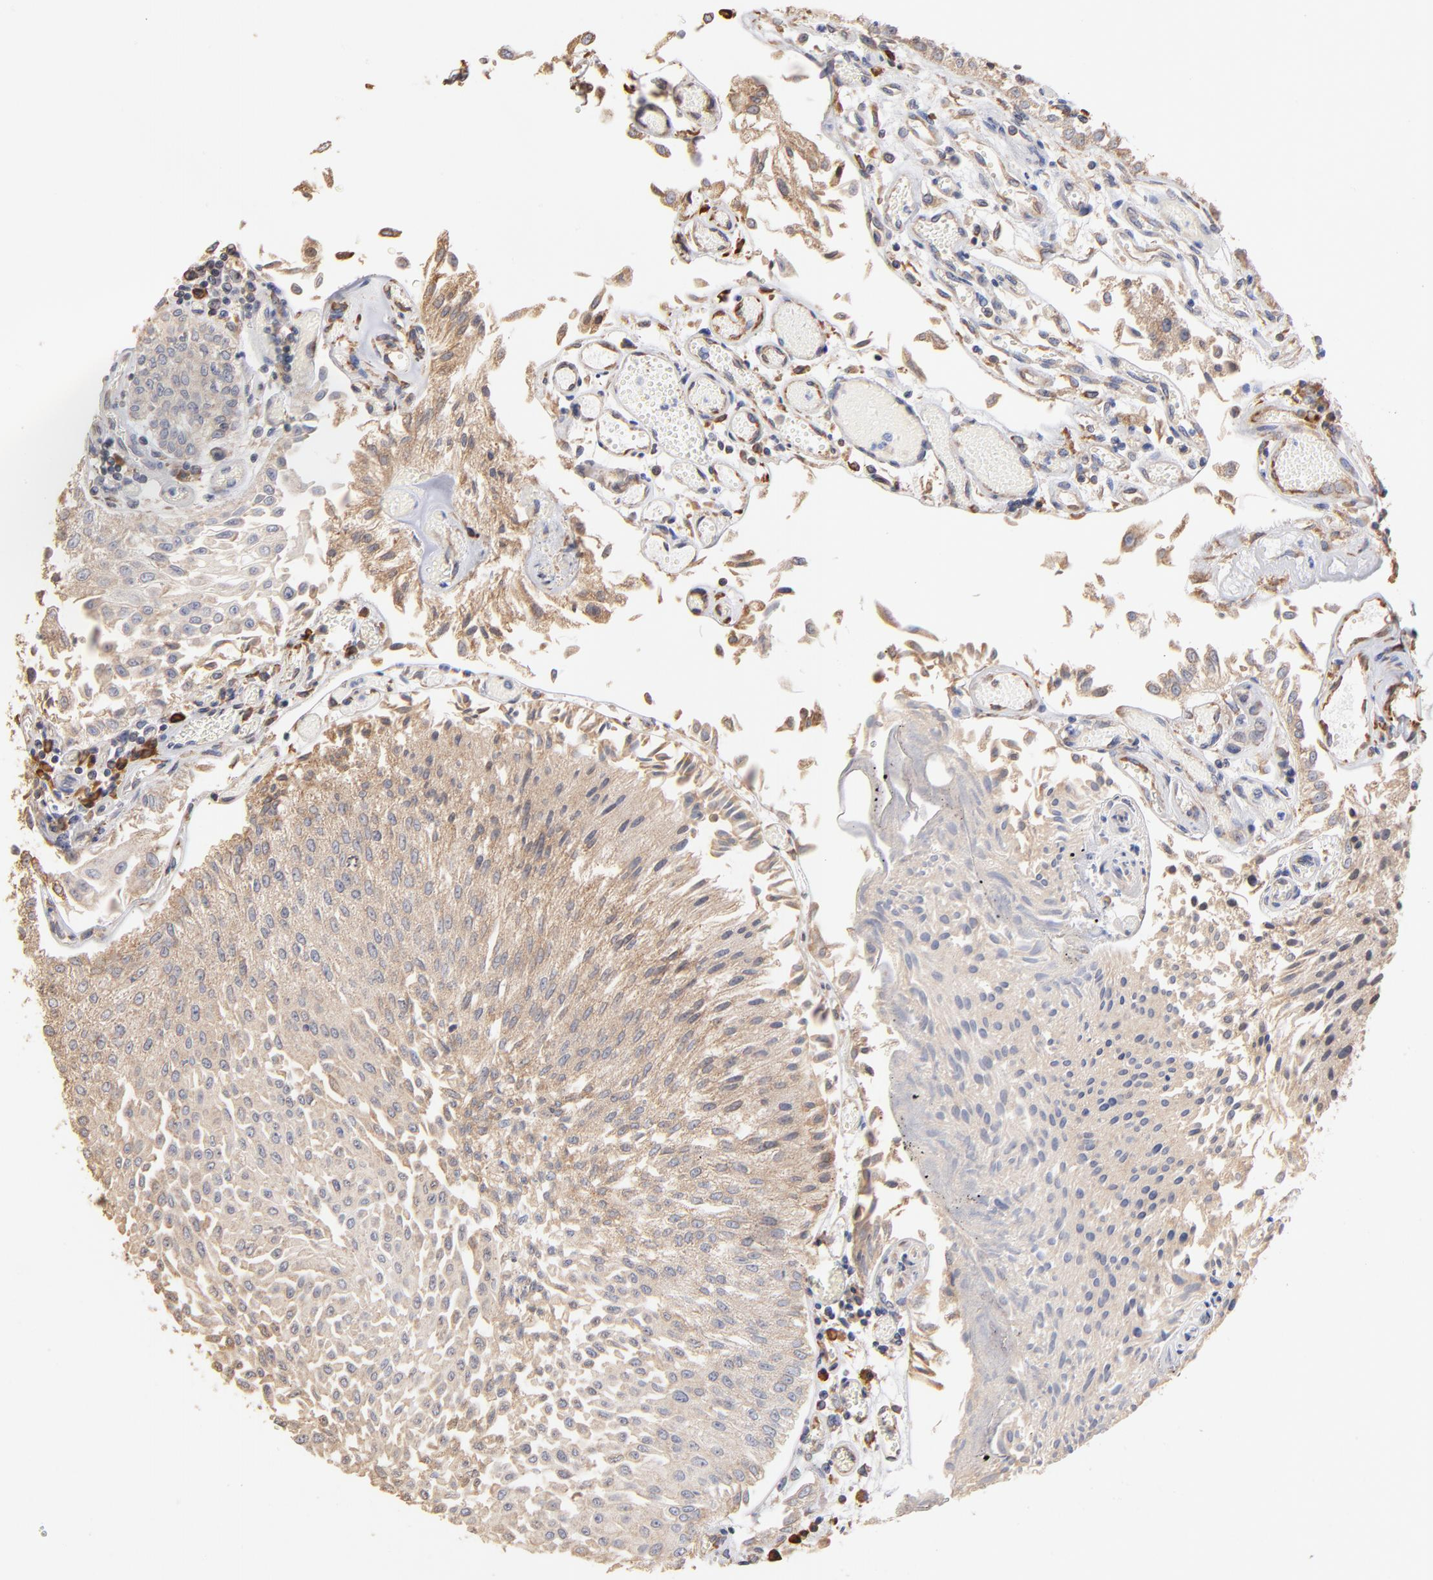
{"staining": {"intensity": "weak", "quantity": ">75%", "location": "cytoplasmic/membranous"}, "tissue": "urothelial cancer", "cell_type": "Tumor cells", "image_type": "cancer", "snomed": [{"axis": "morphology", "description": "Urothelial carcinoma, Low grade"}, {"axis": "topography", "description": "Urinary bladder"}], "caption": "Weak cytoplasmic/membranous protein expression is identified in about >75% of tumor cells in urothelial carcinoma (low-grade).", "gene": "RPL9", "patient": {"sex": "male", "age": 86}}